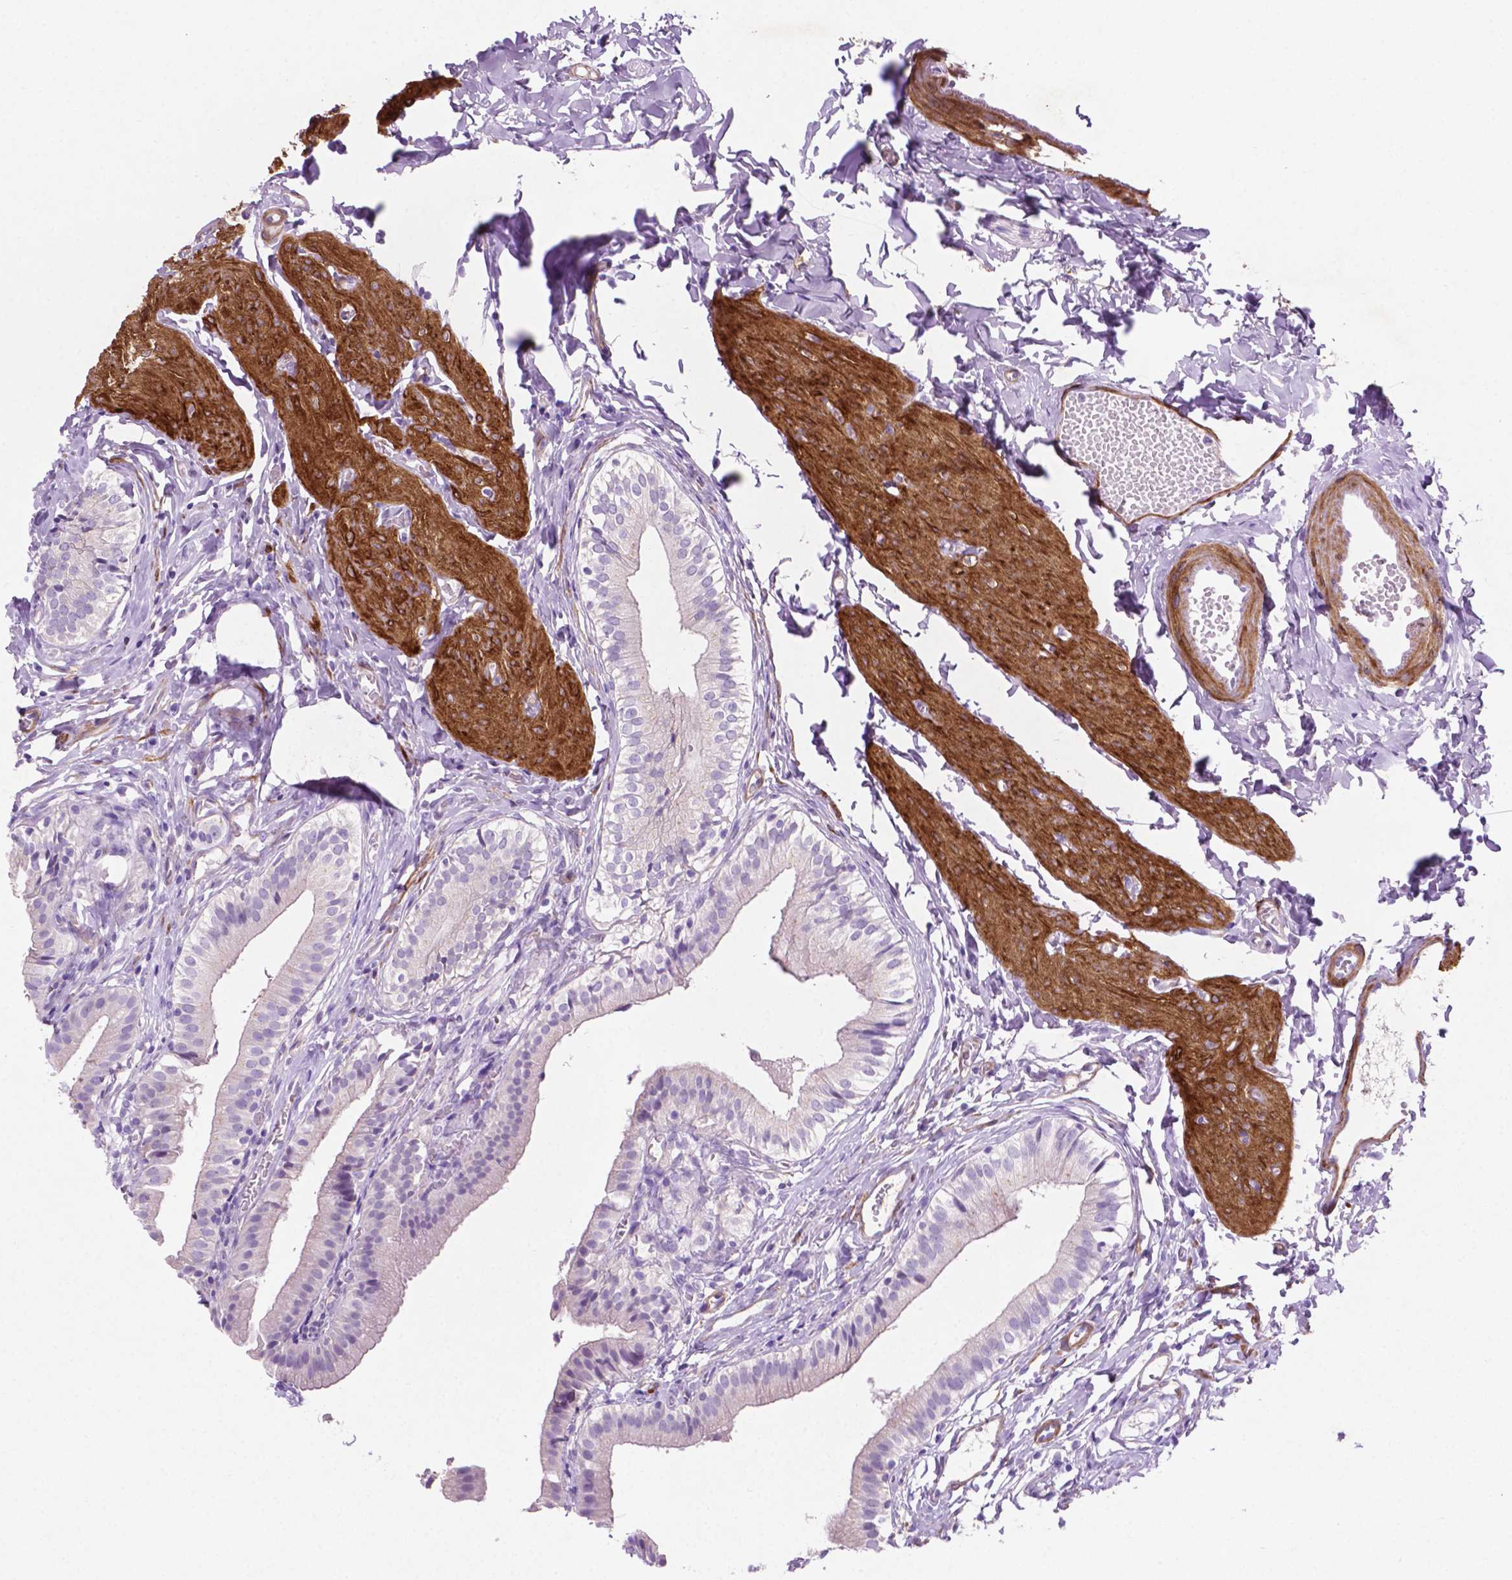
{"staining": {"intensity": "negative", "quantity": "none", "location": "none"}, "tissue": "gallbladder", "cell_type": "Glandular cells", "image_type": "normal", "snomed": [{"axis": "morphology", "description": "Normal tissue, NOS"}, {"axis": "topography", "description": "Gallbladder"}], "caption": "DAB (3,3'-diaminobenzidine) immunohistochemical staining of normal human gallbladder exhibits no significant staining in glandular cells. (Stains: DAB IHC with hematoxylin counter stain, Microscopy: brightfield microscopy at high magnification).", "gene": "ASPG", "patient": {"sex": "female", "age": 47}}